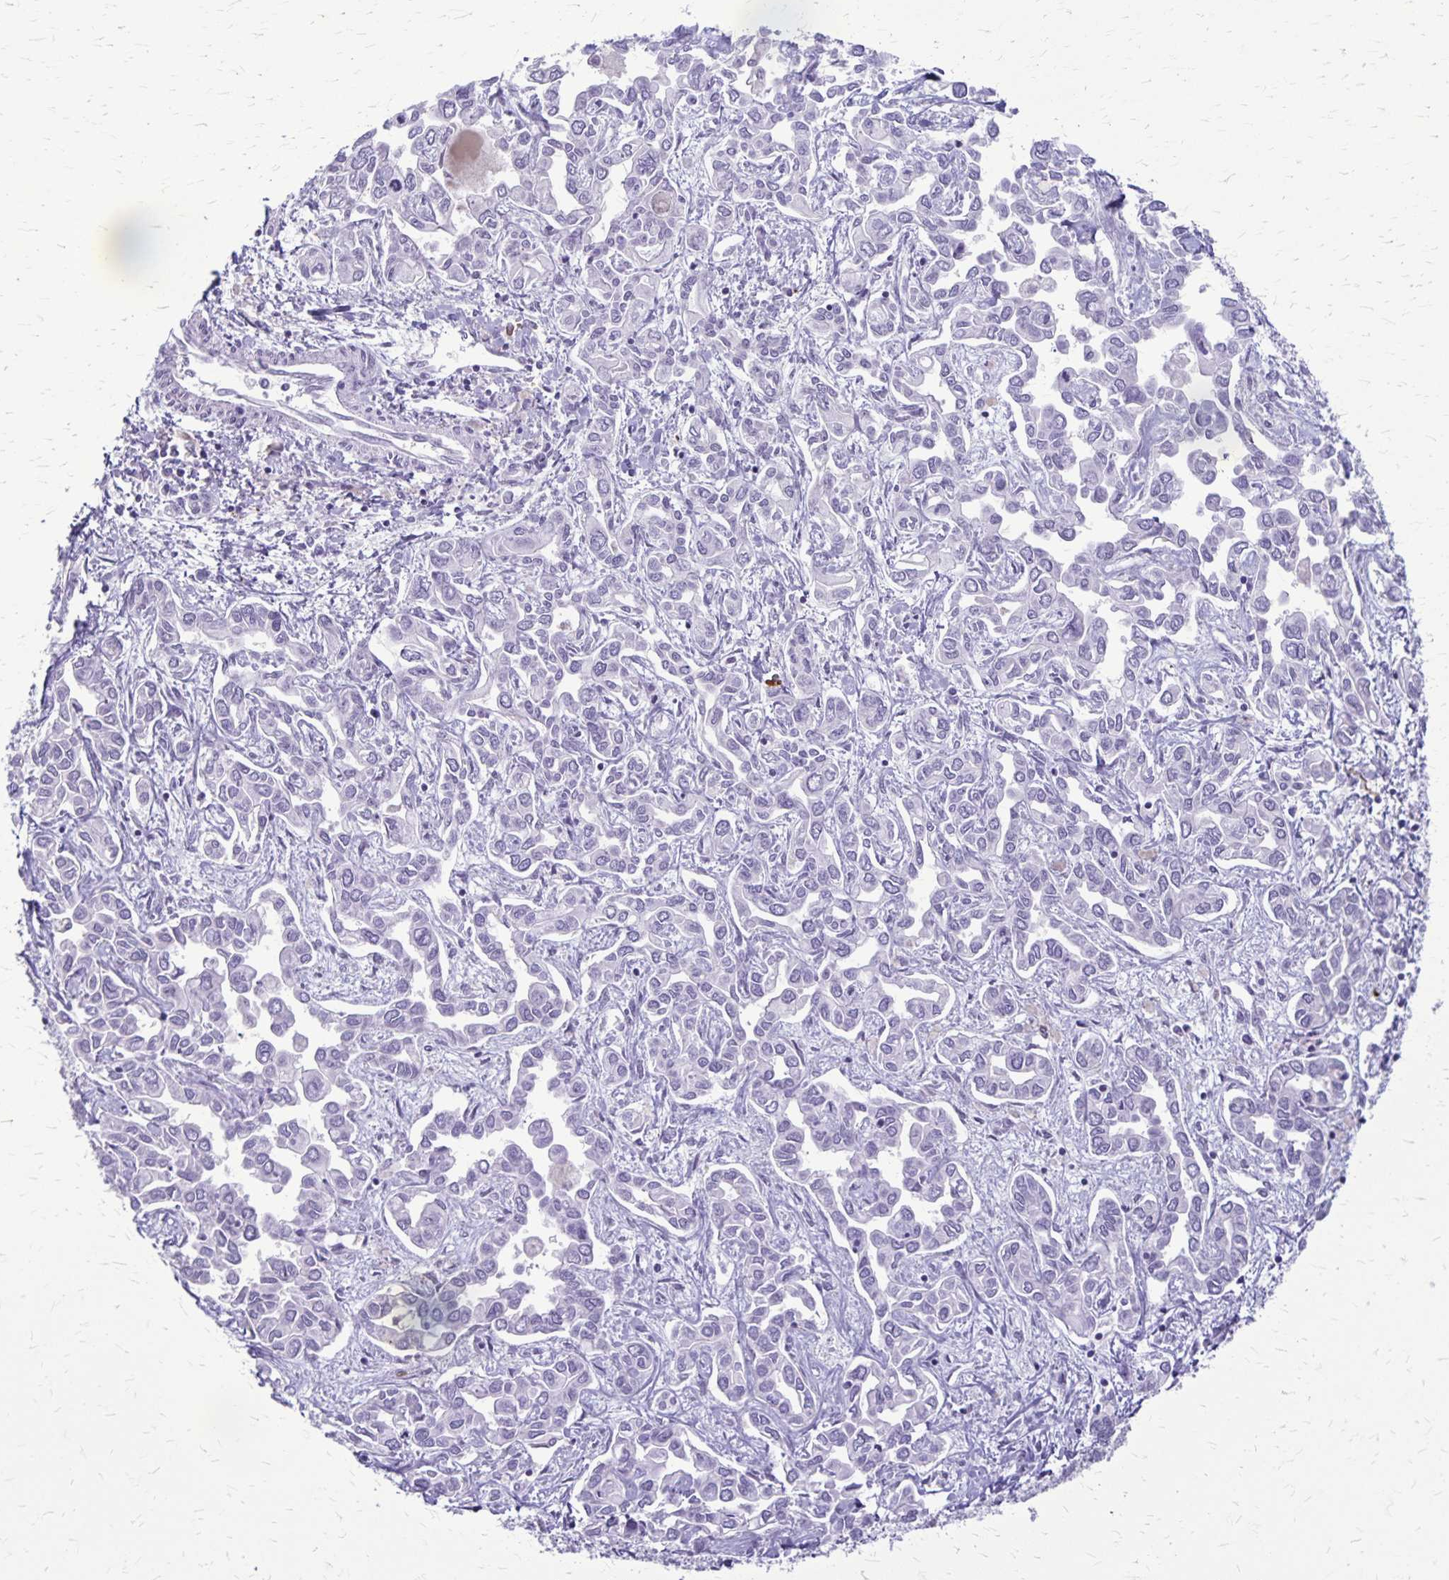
{"staining": {"intensity": "negative", "quantity": "none", "location": "none"}, "tissue": "liver cancer", "cell_type": "Tumor cells", "image_type": "cancer", "snomed": [{"axis": "morphology", "description": "Cholangiocarcinoma"}, {"axis": "topography", "description": "Liver"}], "caption": "Immunohistochemistry (IHC) of liver cancer displays no staining in tumor cells. Brightfield microscopy of immunohistochemistry (IHC) stained with DAB (3,3'-diaminobenzidine) (brown) and hematoxylin (blue), captured at high magnification.", "gene": "RTN1", "patient": {"sex": "female", "age": 64}}